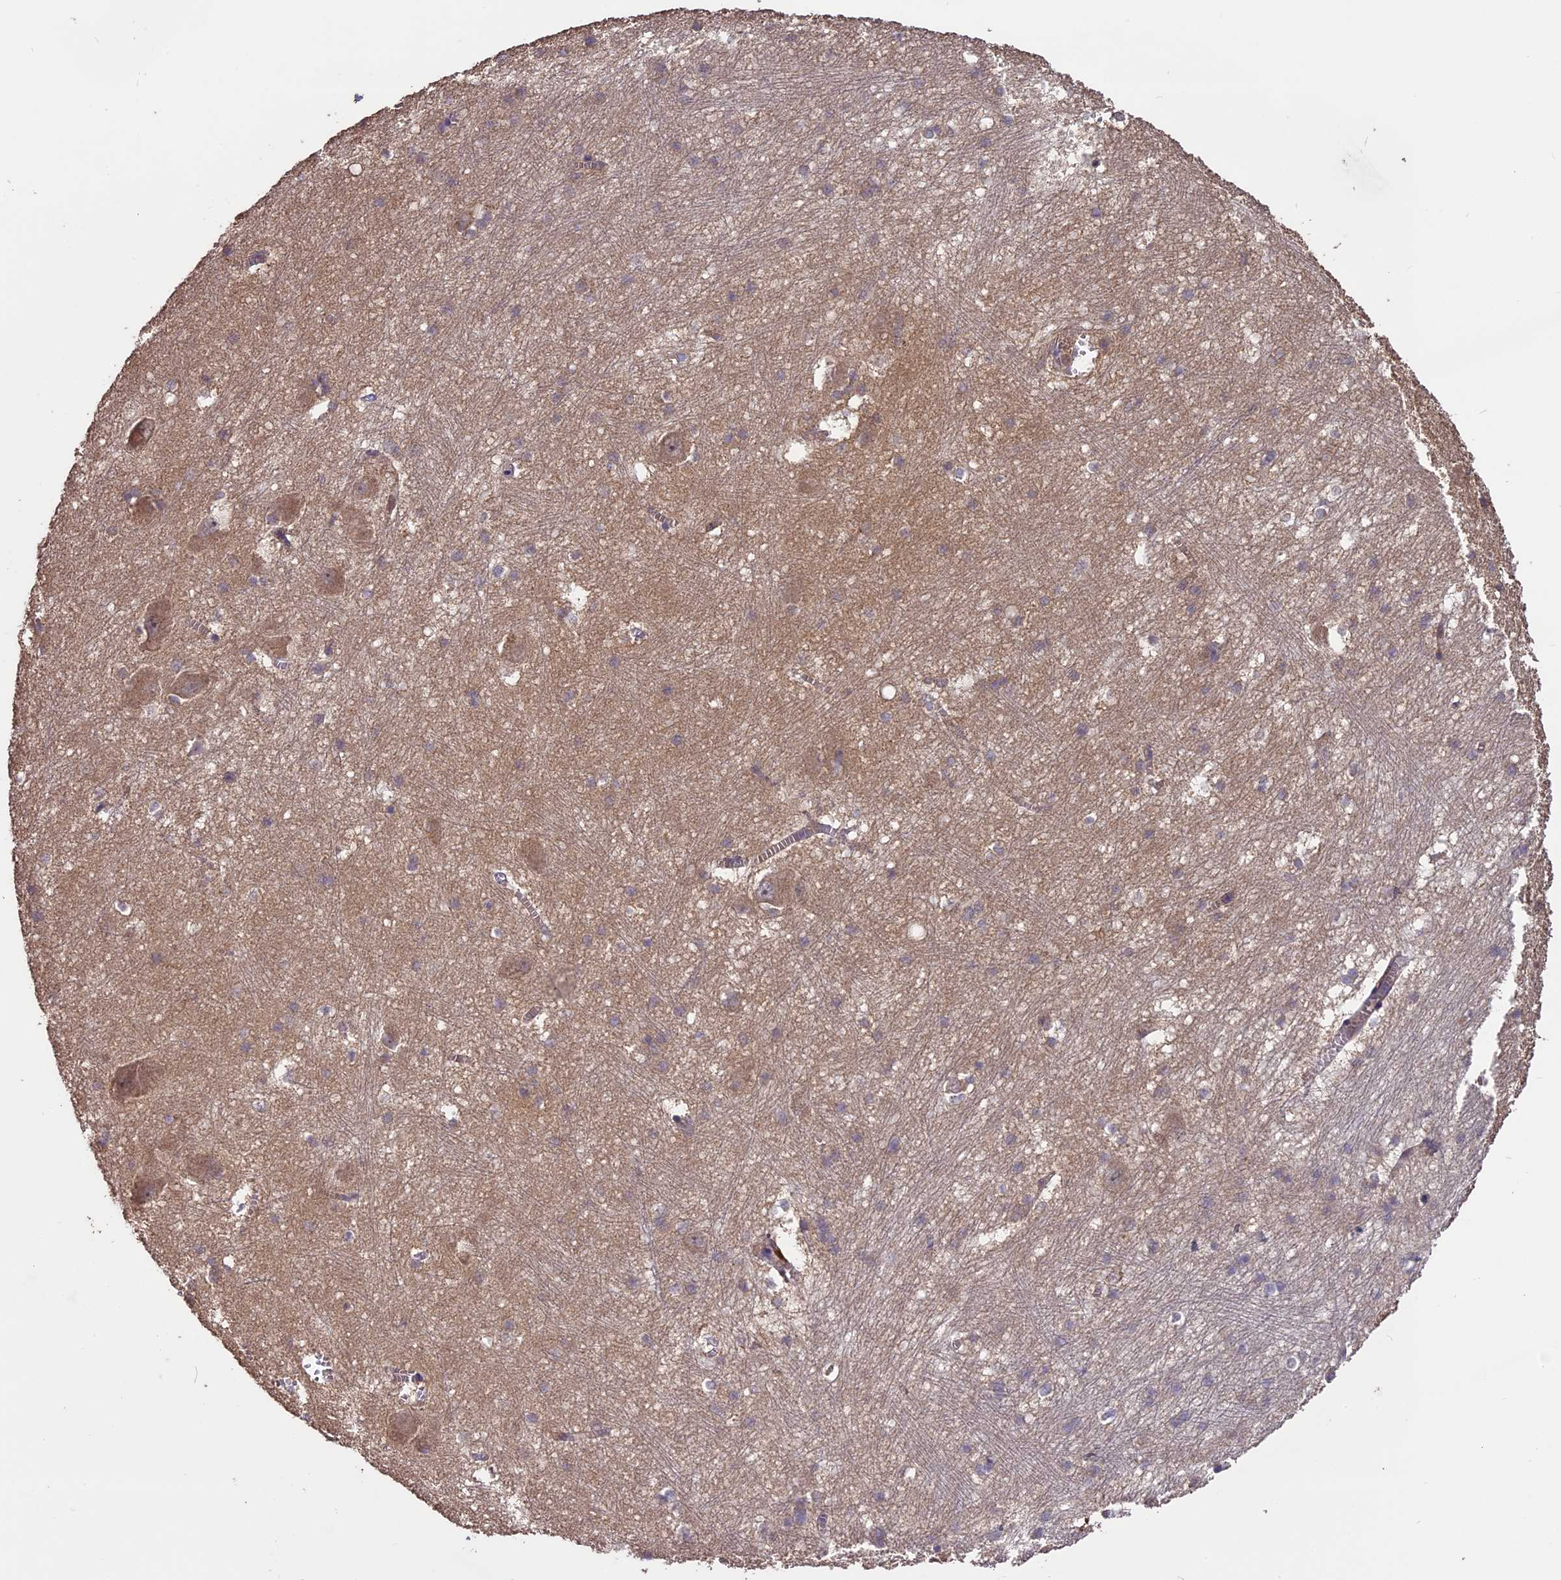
{"staining": {"intensity": "negative", "quantity": "none", "location": "none"}, "tissue": "caudate", "cell_type": "Glial cells", "image_type": "normal", "snomed": [{"axis": "morphology", "description": "Normal tissue, NOS"}, {"axis": "topography", "description": "Lateral ventricle wall"}], "caption": "Protein analysis of normal caudate displays no significant expression in glial cells.", "gene": "TTLL10", "patient": {"sex": "male", "age": 37}}